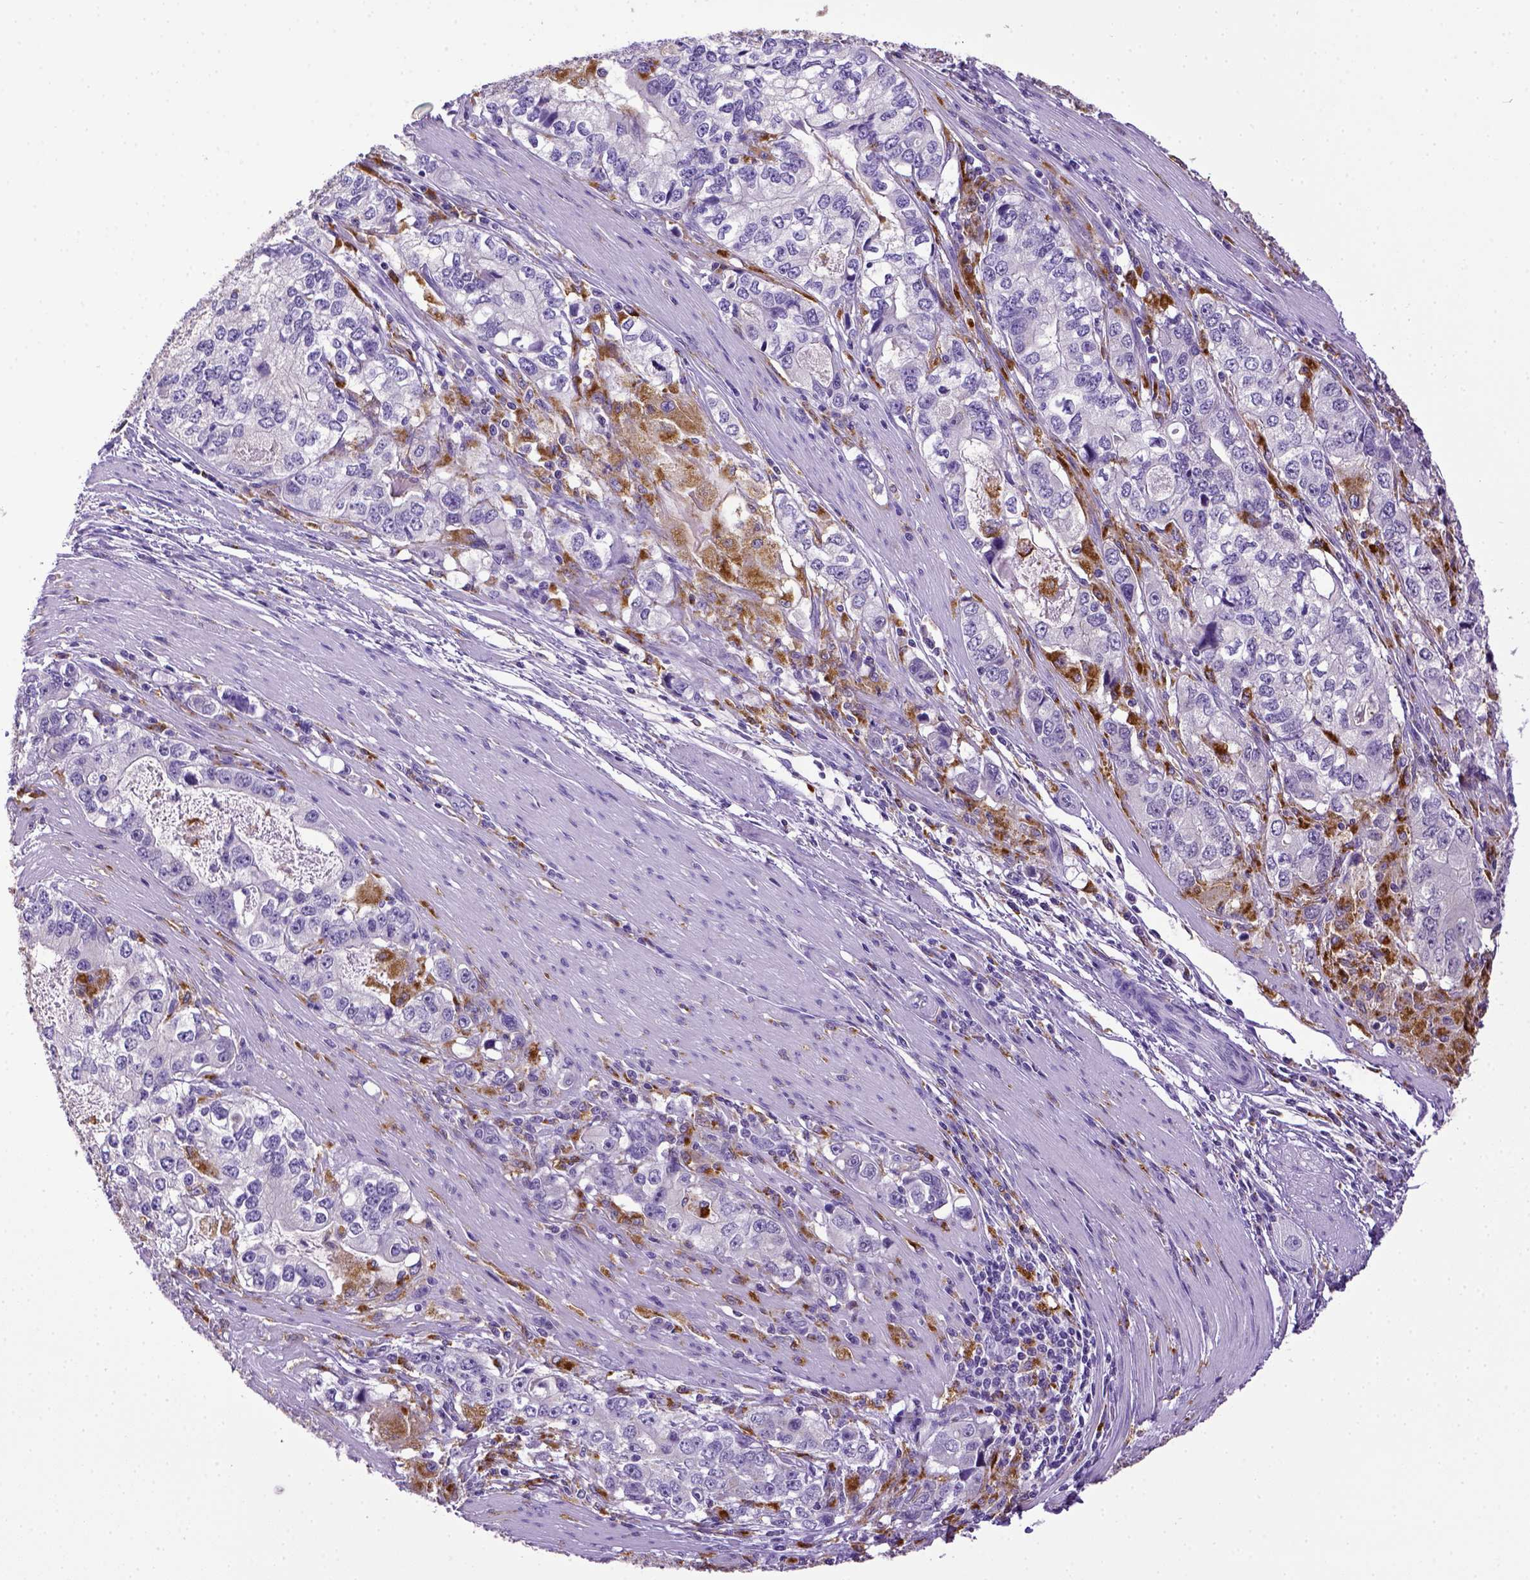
{"staining": {"intensity": "negative", "quantity": "none", "location": "none"}, "tissue": "stomach cancer", "cell_type": "Tumor cells", "image_type": "cancer", "snomed": [{"axis": "morphology", "description": "Adenocarcinoma, NOS"}, {"axis": "topography", "description": "Stomach, lower"}], "caption": "An immunohistochemistry histopathology image of adenocarcinoma (stomach) is shown. There is no staining in tumor cells of adenocarcinoma (stomach).", "gene": "CD68", "patient": {"sex": "female", "age": 72}}